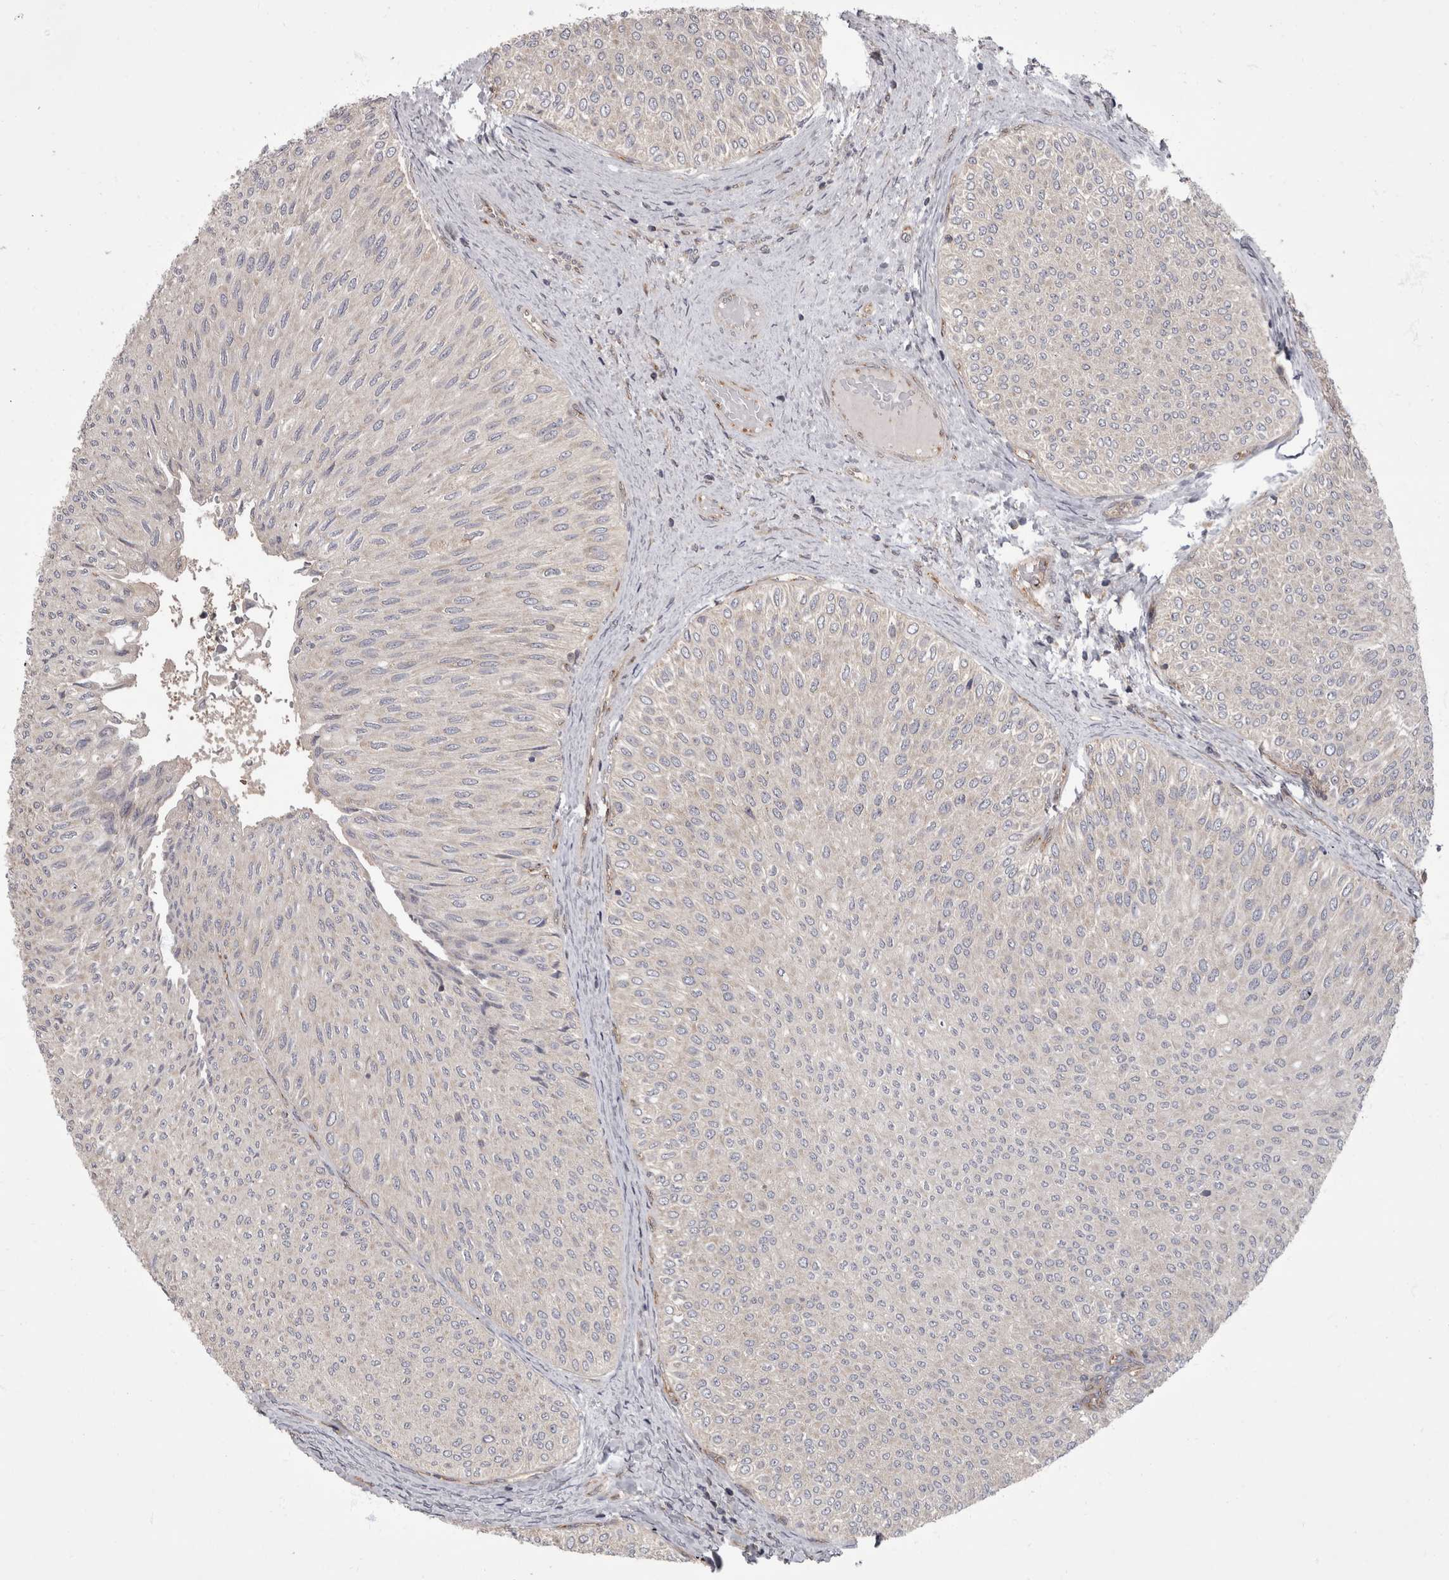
{"staining": {"intensity": "negative", "quantity": "none", "location": "none"}, "tissue": "urothelial cancer", "cell_type": "Tumor cells", "image_type": "cancer", "snomed": [{"axis": "morphology", "description": "Urothelial carcinoma, Low grade"}, {"axis": "topography", "description": "Urinary bladder"}], "caption": "IHC image of human urothelial cancer stained for a protein (brown), which demonstrates no staining in tumor cells. (Stains: DAB IHC with hematoxylin counter stain, Microscopy: brightfield microscopy at high magnification).", "gene": "HOOK3", "patient": {"sex": "male", "age": 78}}